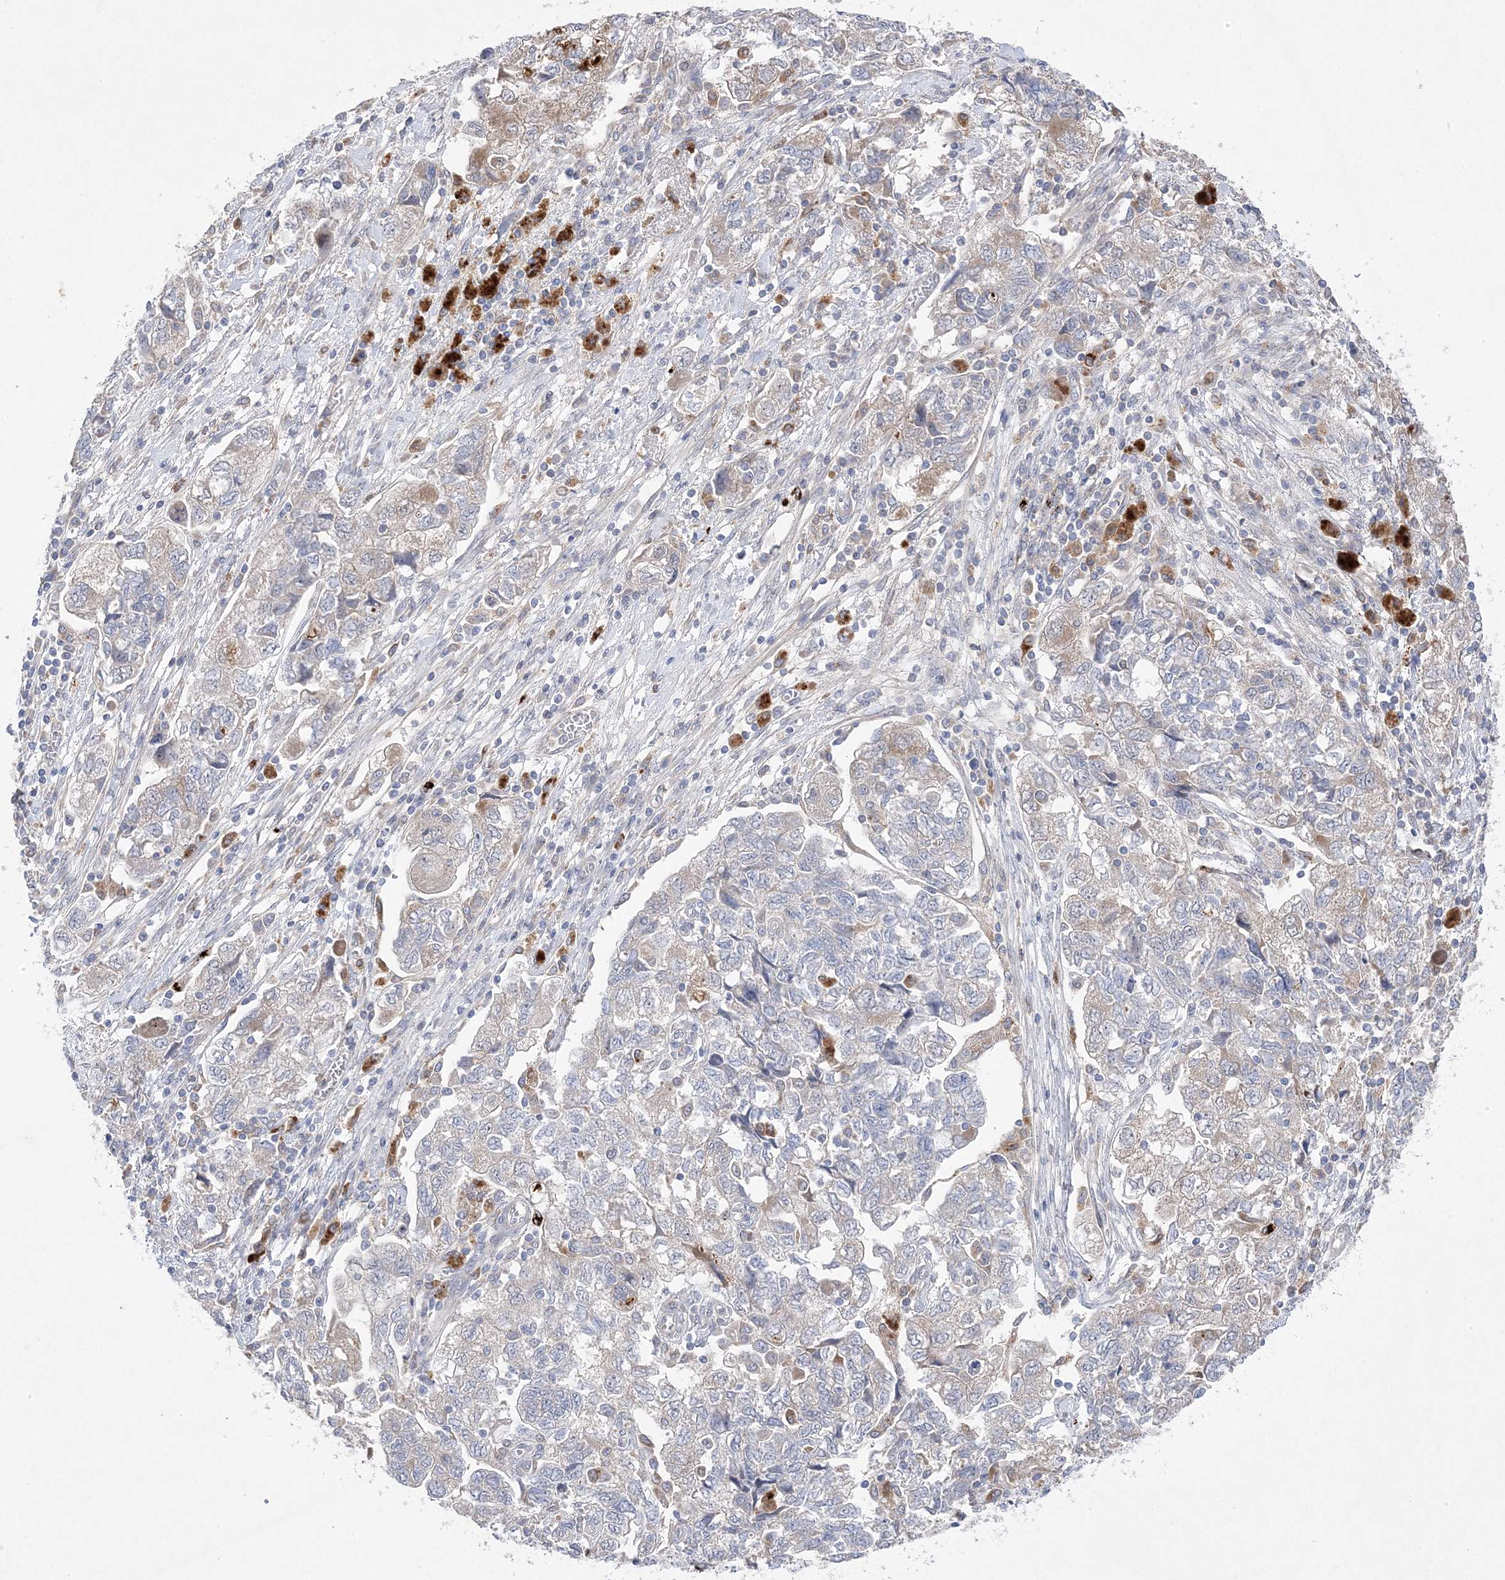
{"staining": {"intensity": "weak", "quantity": "<25%", "location": "cytoplasmic/membranous"}, "tissue": "ovarian cancer", "cell_type": "Tumor cells", "image_type": "cancer", "snomed": [{"axis": "morphology", "description": "Carcinoma, NOS"}, {"axis": "morphology", "description": "Cystadenocarcinoma, serous, NOS"}, {"axis": "topography", "description": "Ovary"}], "caption": "An IHC histopathology image of ovarian carcinoma is shown. There is no staining in tumor cells of ovarian carcinoma.", "gene": "ANAPC1", "patient": {"sex": "female", "age": 69}}